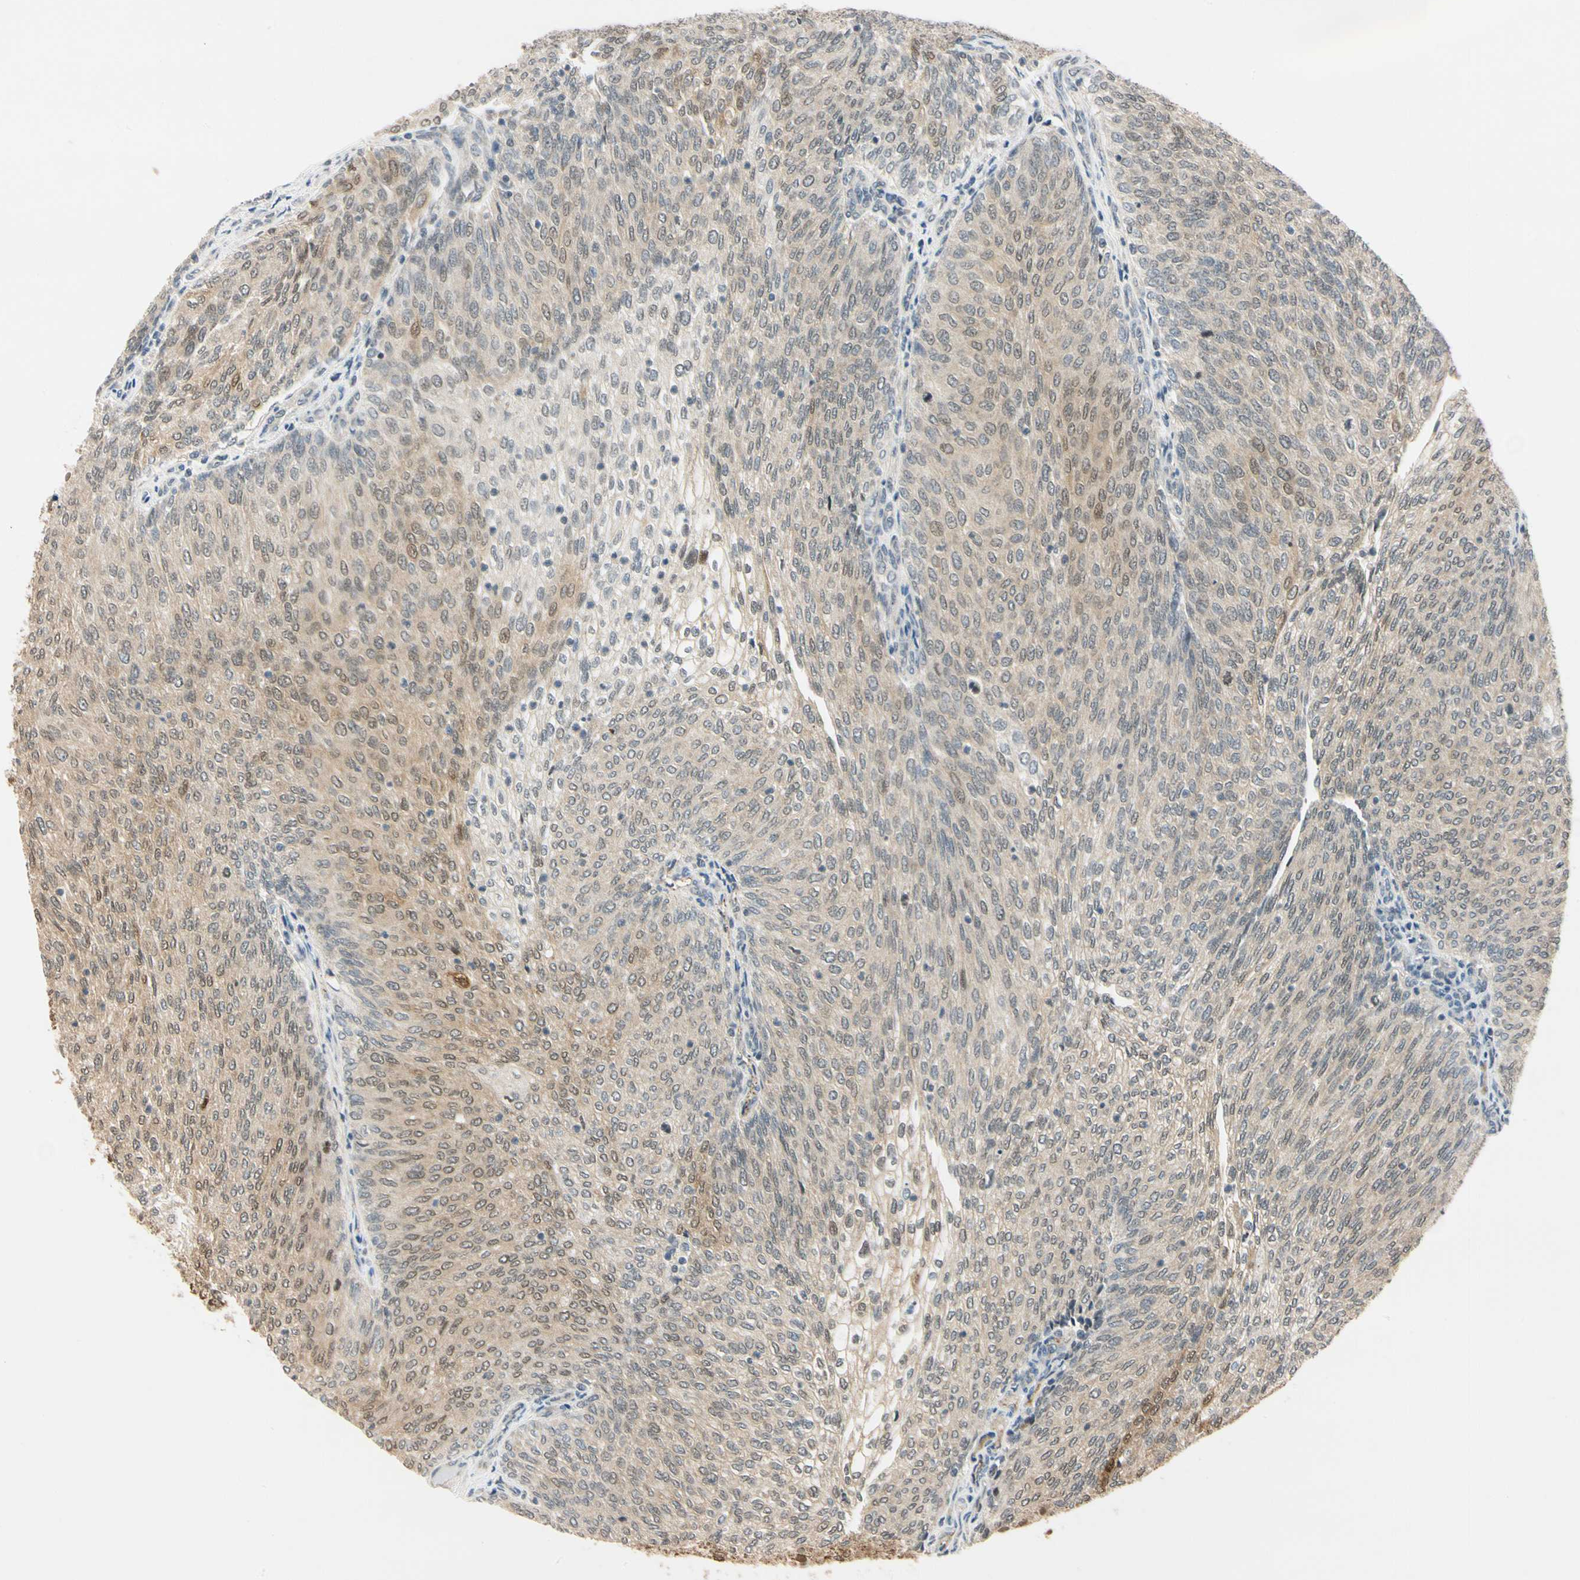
{"staining": {"intensity": "weak", "quantity": ">75%", "location": "cytoplasmic/membranous,nuclear"}, "tissue": "urothelial cancer", "cell_type": "Tumor cells", "image_type": "cancer", "snomed": [{"axis": "morphology", "description": "Urothelial carcinoma, Low grade"}, {"axis": "topography", "description": "Urinary bladder"}], "caption": "Weak cytoplasmic/membranous and nuclear positivity for a protein is present in approximately >75% of tumor cells of urothelial cancer using immunohistochemistry (IHC).", "gene": "RIOX2", "patient": {"sex": "female", "age": 79}}